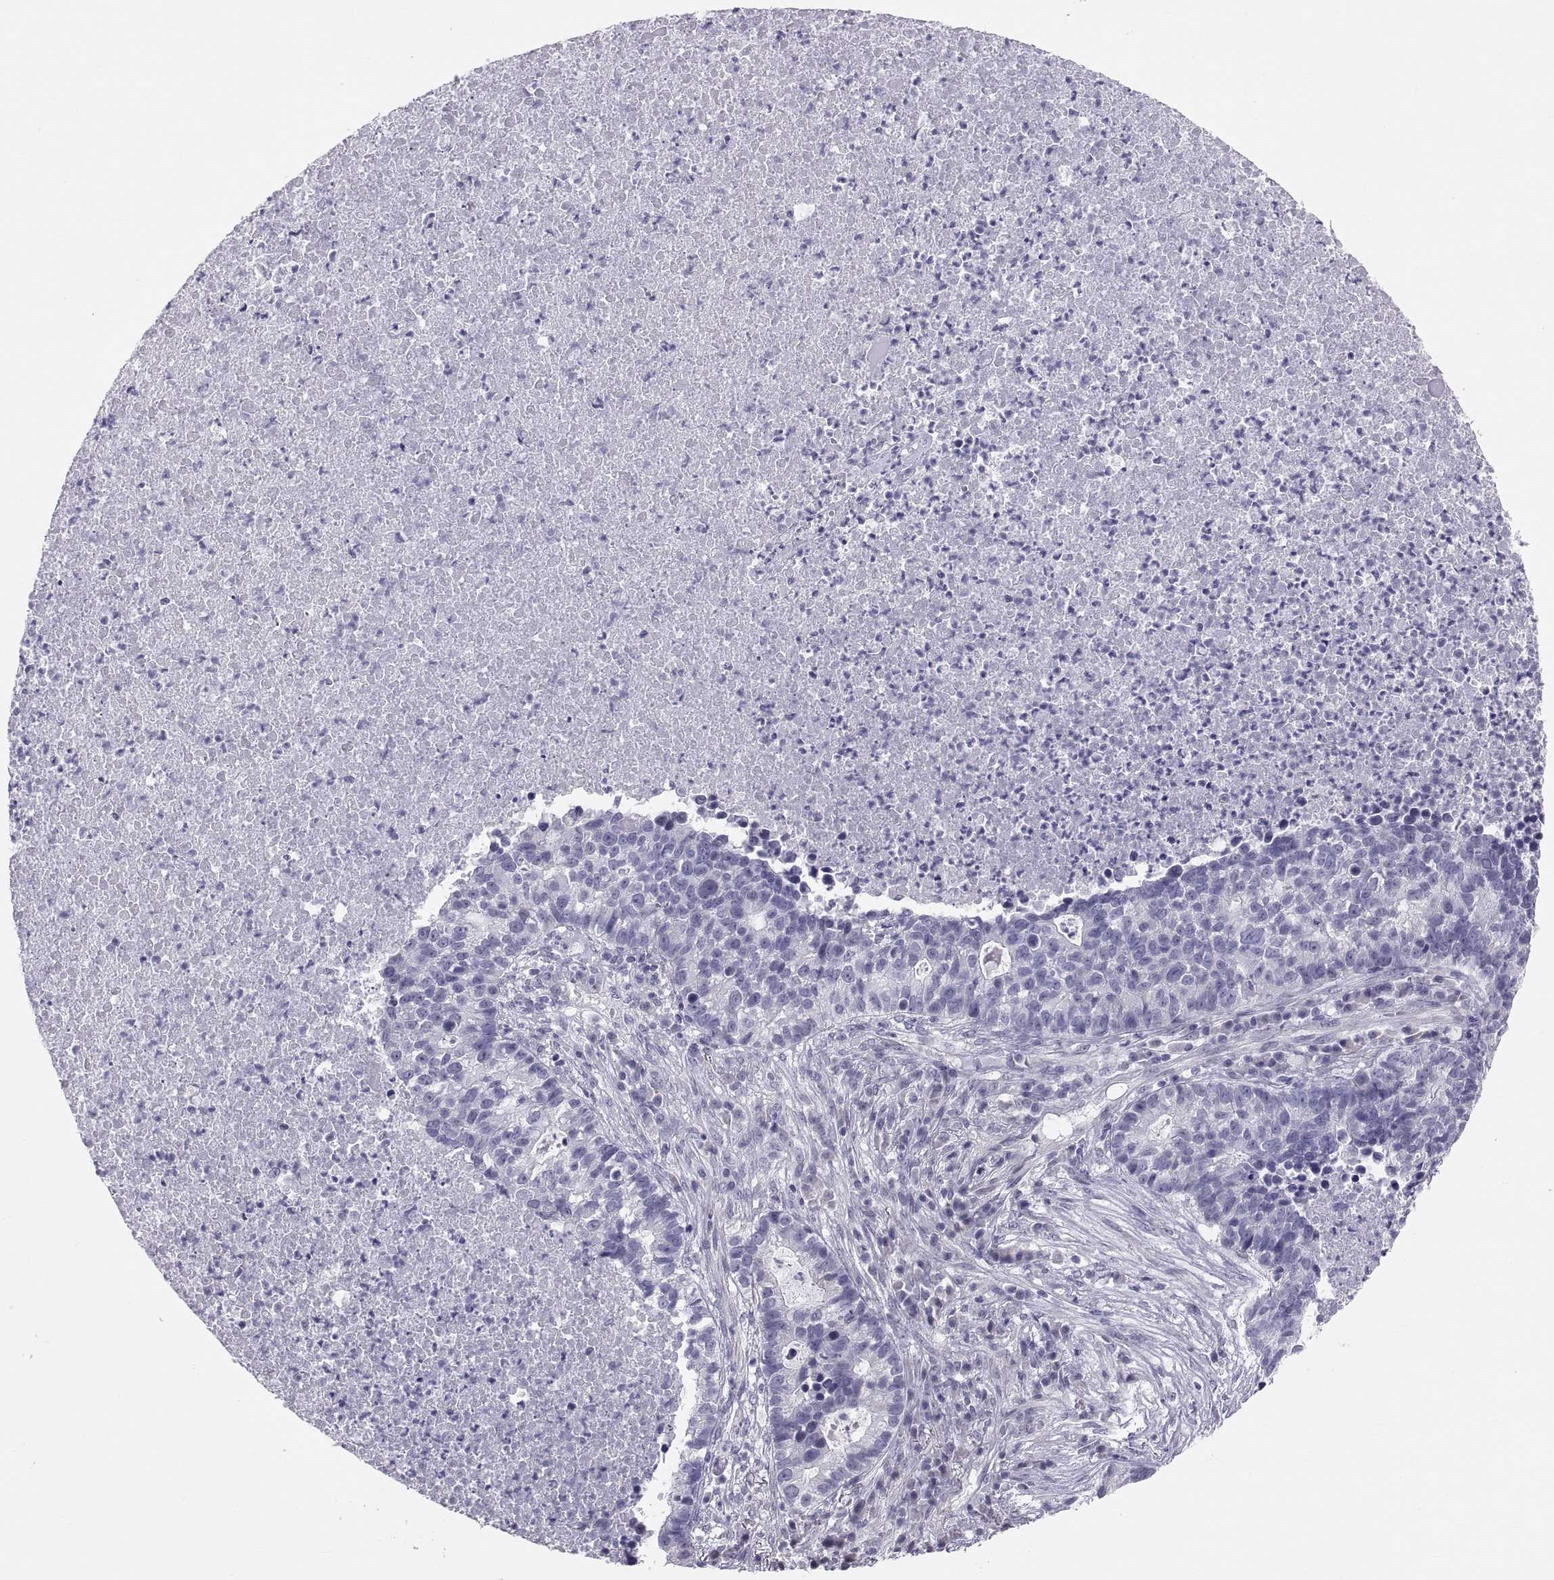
{"staining": {"intensity": "negative", "quantity": "none", "location": "none"}, "tissue": "lung cancer", "cell_type": "Tumor cells", "image_type": "cancer", "snomed": [{"axis": "morphology", "description": "Adenocarcinoma, NOS"}, {"axis": "topography", "description": "Lung"}], "caption": "Immunohistochemistry (IHC) micrograph of neoplastic tissue: human lung cancer (adenocarcinoma) stained with DAB reveals no significant protein staining in tumor cells.", "gene": "FAM170A", "patient": {"sex": "male", "age": 57}}